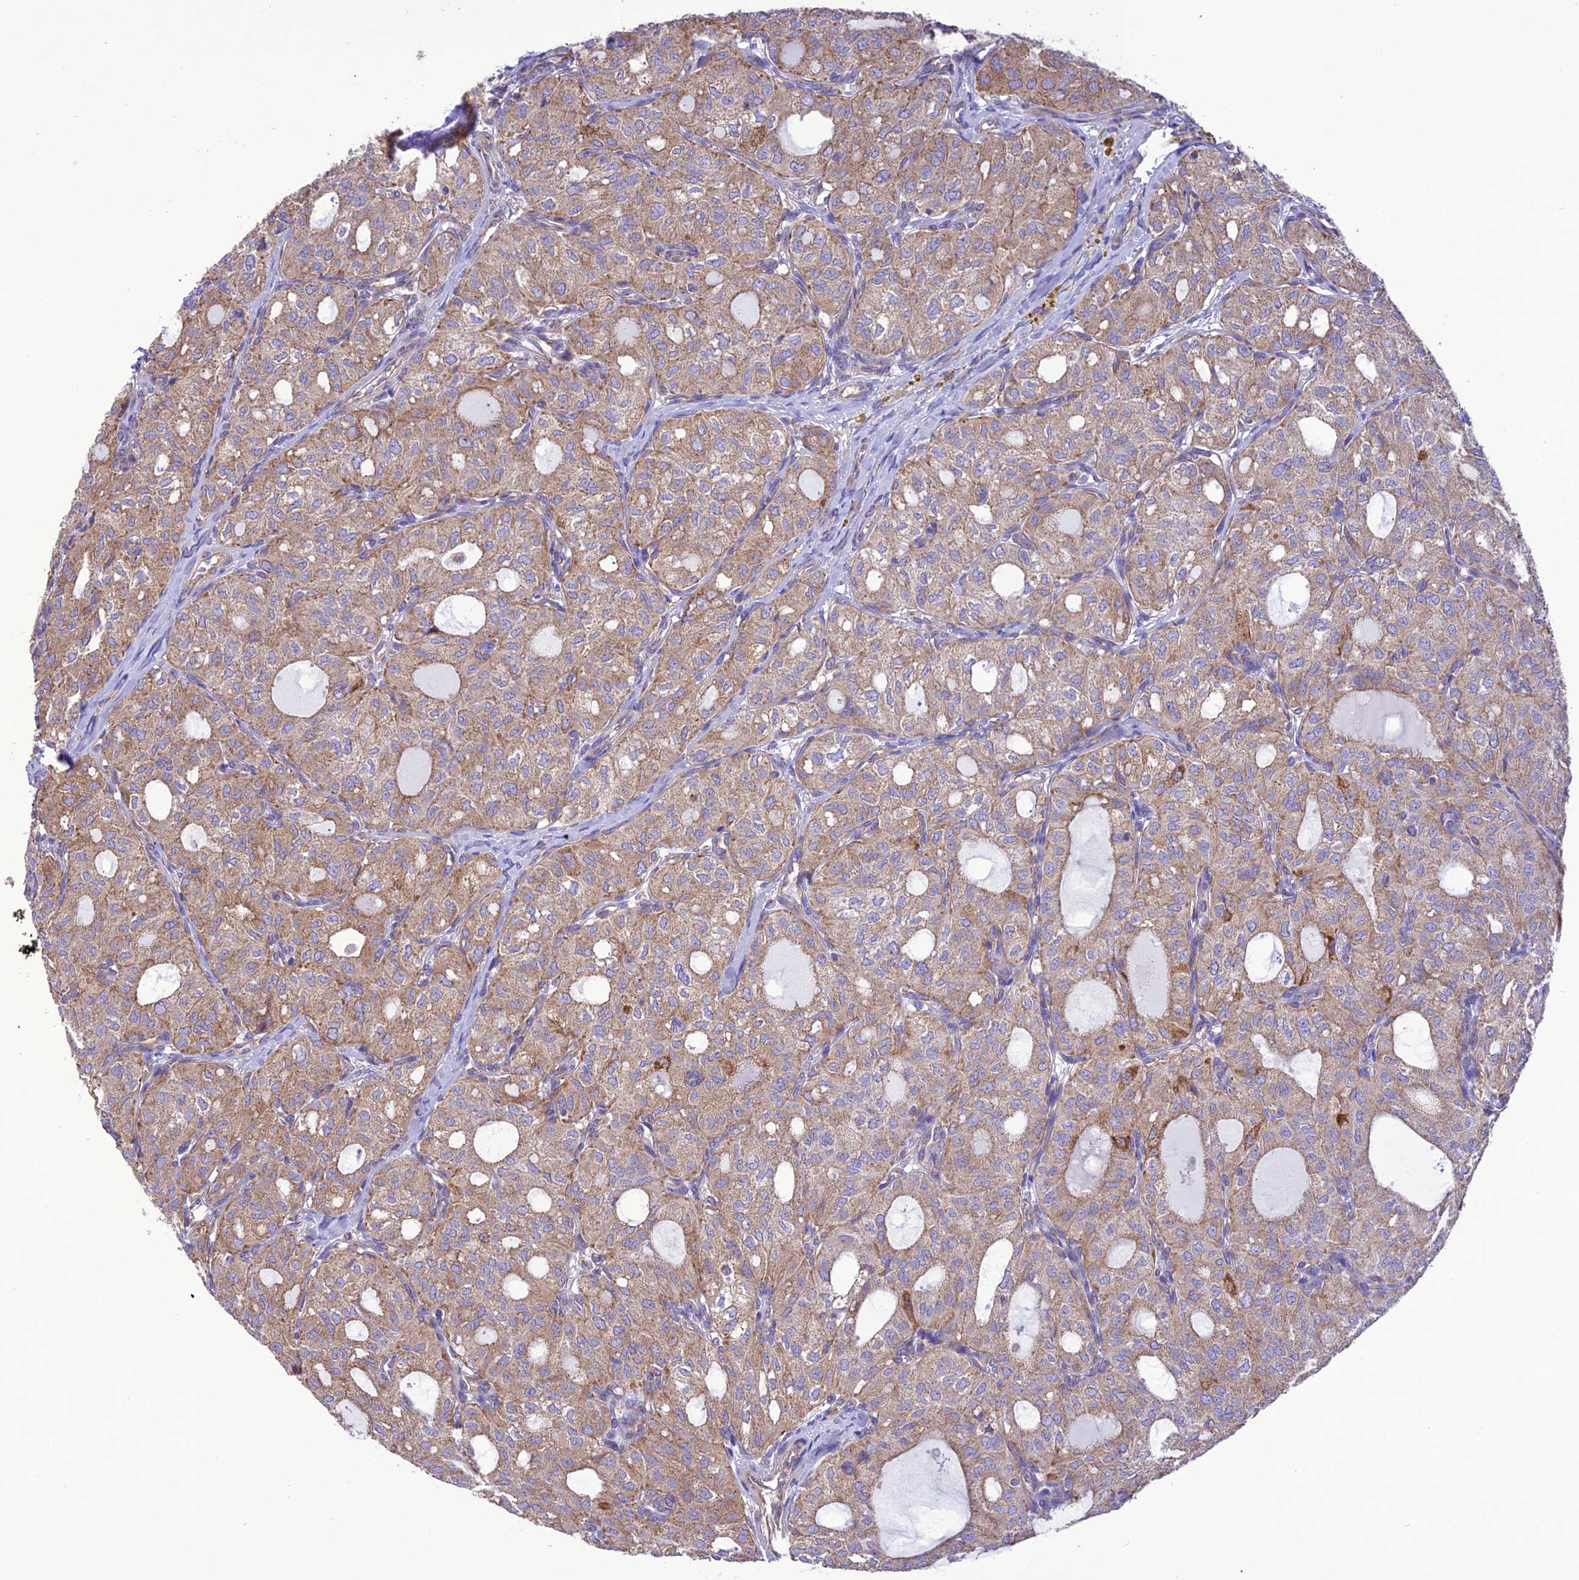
{"staining": {"intensity": "moderate", "quantity": "<25%", "location": "cytoplasmic/membranous"}, "tissue": "thyroid cancer", "cell_type": "Tumor cells", "image_type": "cancer", "snomed": [{"axis": "morphology", "description": "Follicular adenoma carcinoma, NOS"}, {"axis": "topography", "description": "Thyroid gland"}], "caption": "This image reveals immunohistochemistry (IHC) staining of human thyroid cancer (follicular adenoma carcinoma), with low moderate cytoplasmic/membranous positivity in about <25% of tumor cells.", "gene": "MAP3K12", "patient": {"sex": "male", "age": 75}}